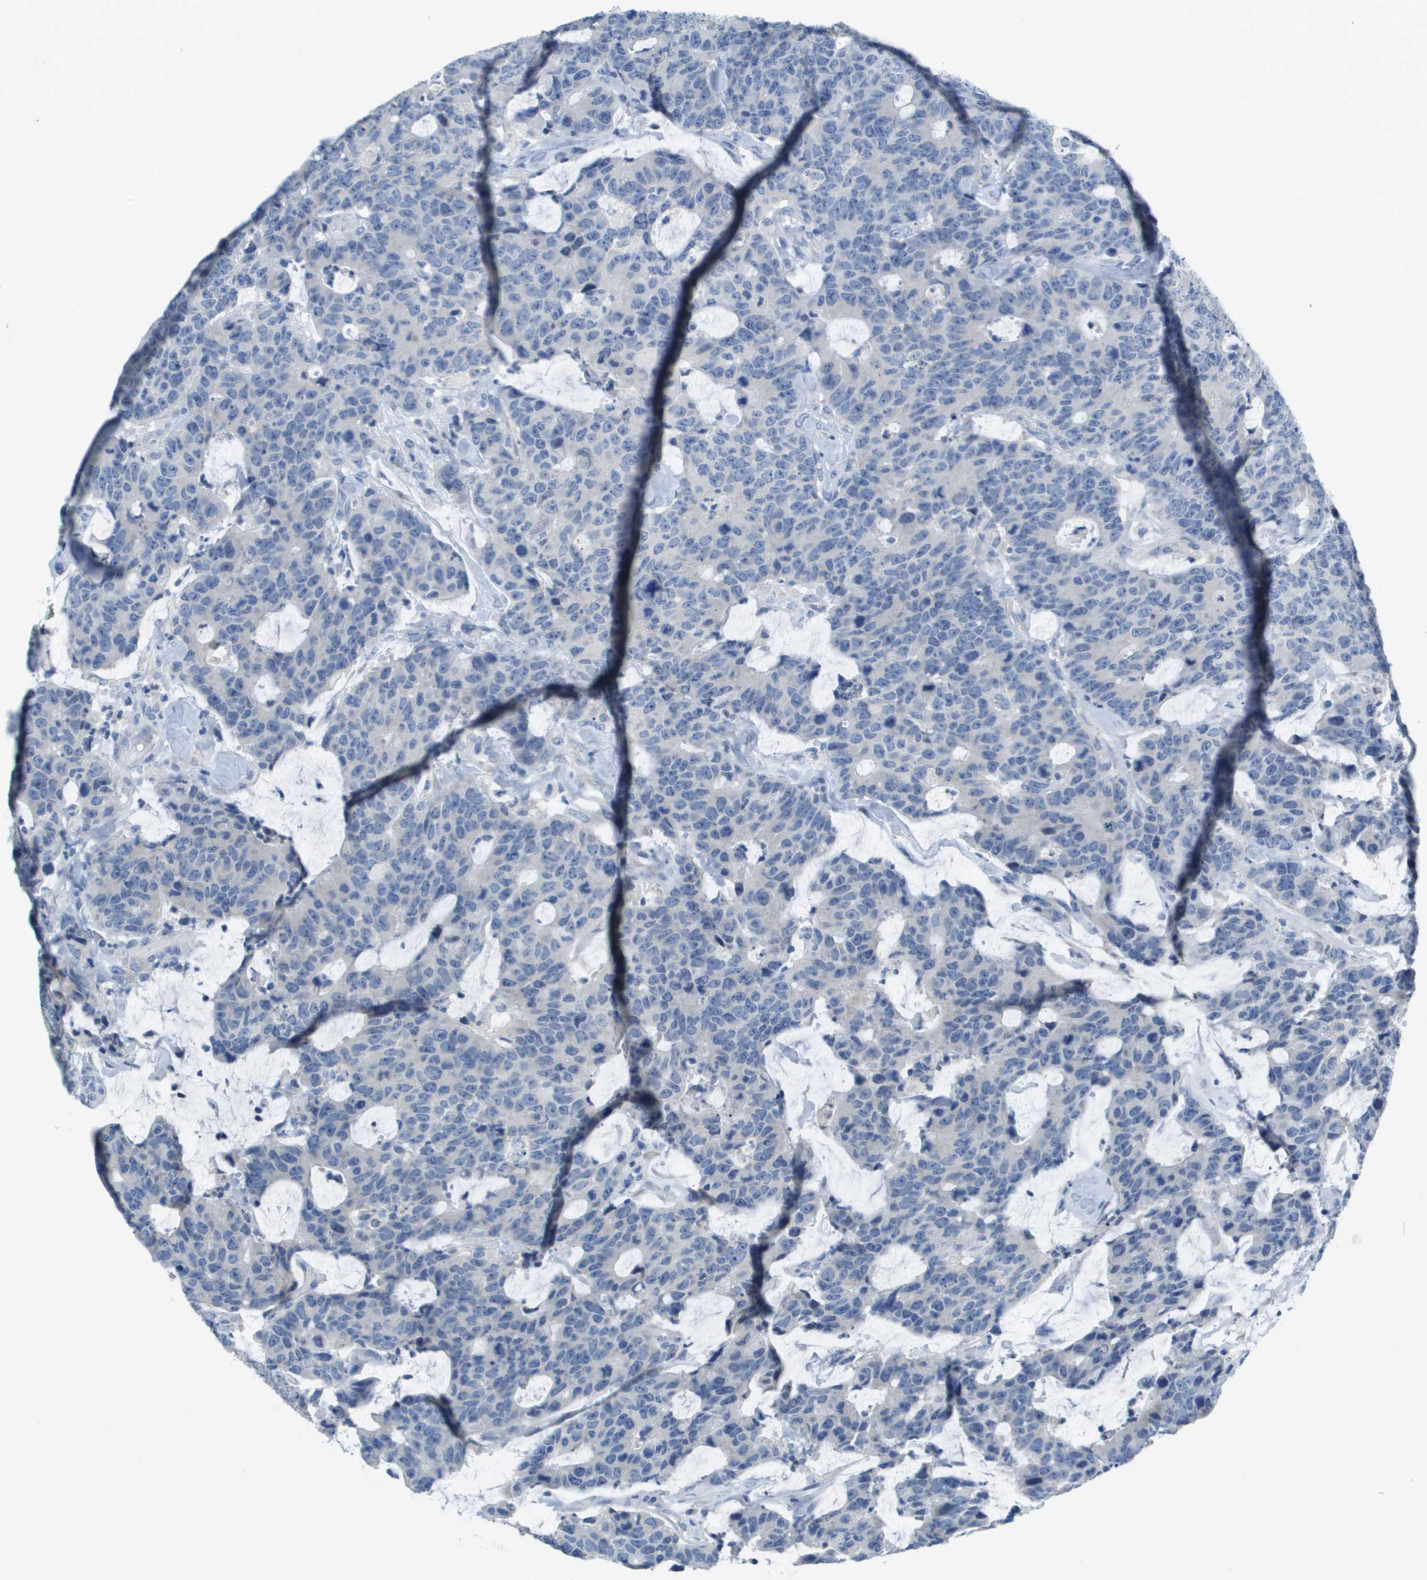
{"staining": {"intensity": "negative", "quantity": "none", "location": "none"}, "tissue": "colorectal cancer", "cell_type": "Tumor cells", "image_type": "cancer", "snomed": [{"axis": "morphology", "description": "Adenocarcinoma, NOS"}, {"axis": "topography", "description": "Colon"}], "caption": "Tumor cells are negative for brown protein staining in colorectal cancer.", "gene": "PTGDR2", "patient": {"sex": "female", "age": 86}}